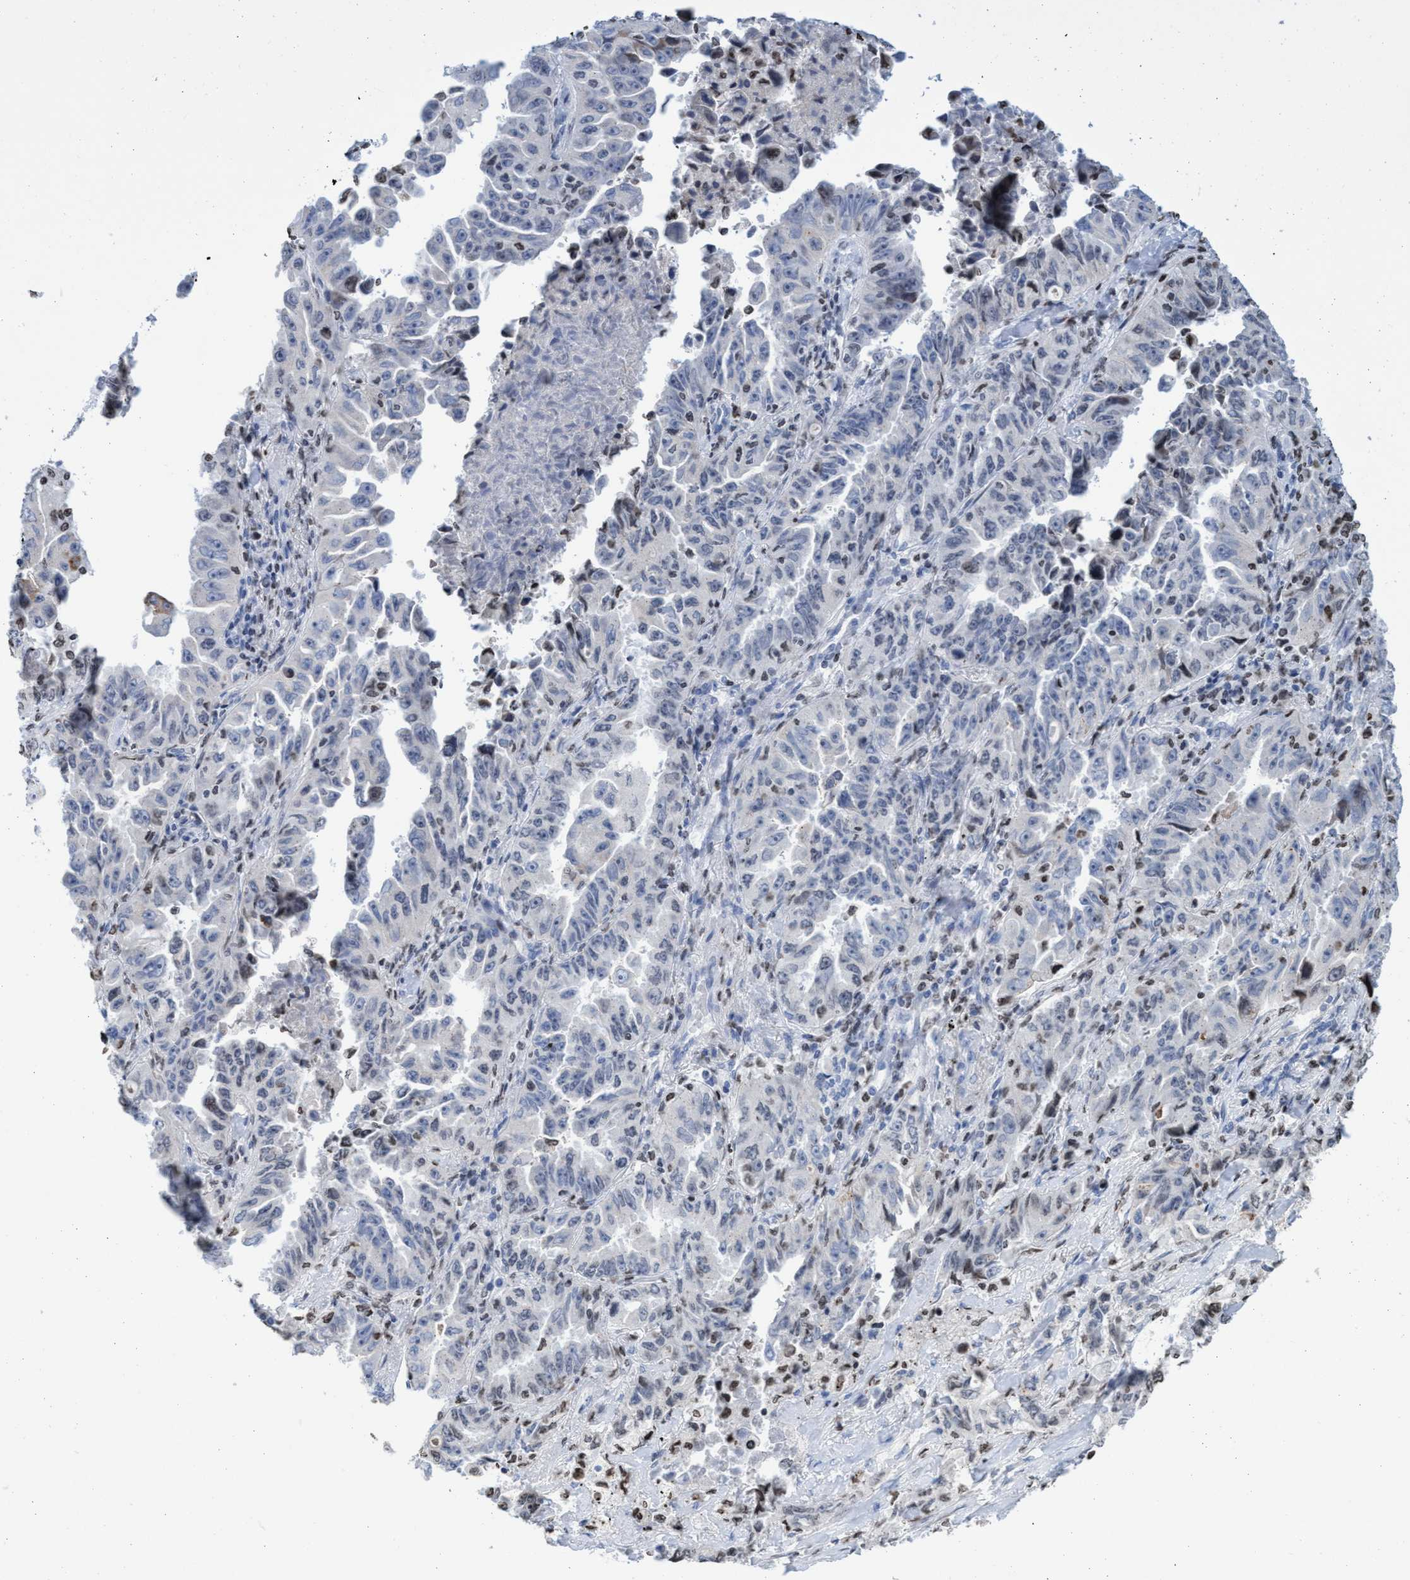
{"staining": {"intensity": "weak", "quantity": "<25%", "location": "nuclear"}, "tissue": "lung cancer", "cell_type": "Tumor cells", "image_type": "cancer", "snomed": [{"axis": "morphology", "description": "Adenocarcinoma, NOS"}, {"axis": "topography", "description": "Lung"}], "caption": "DAB (3,3'-diaminobenzidine) immunohistochemical staining of lung cancer (adenocarcinoma) shows no significant expression in tumor cells.", "gene": "CBX2", "patient": {"sex": "female", "age": 51}}